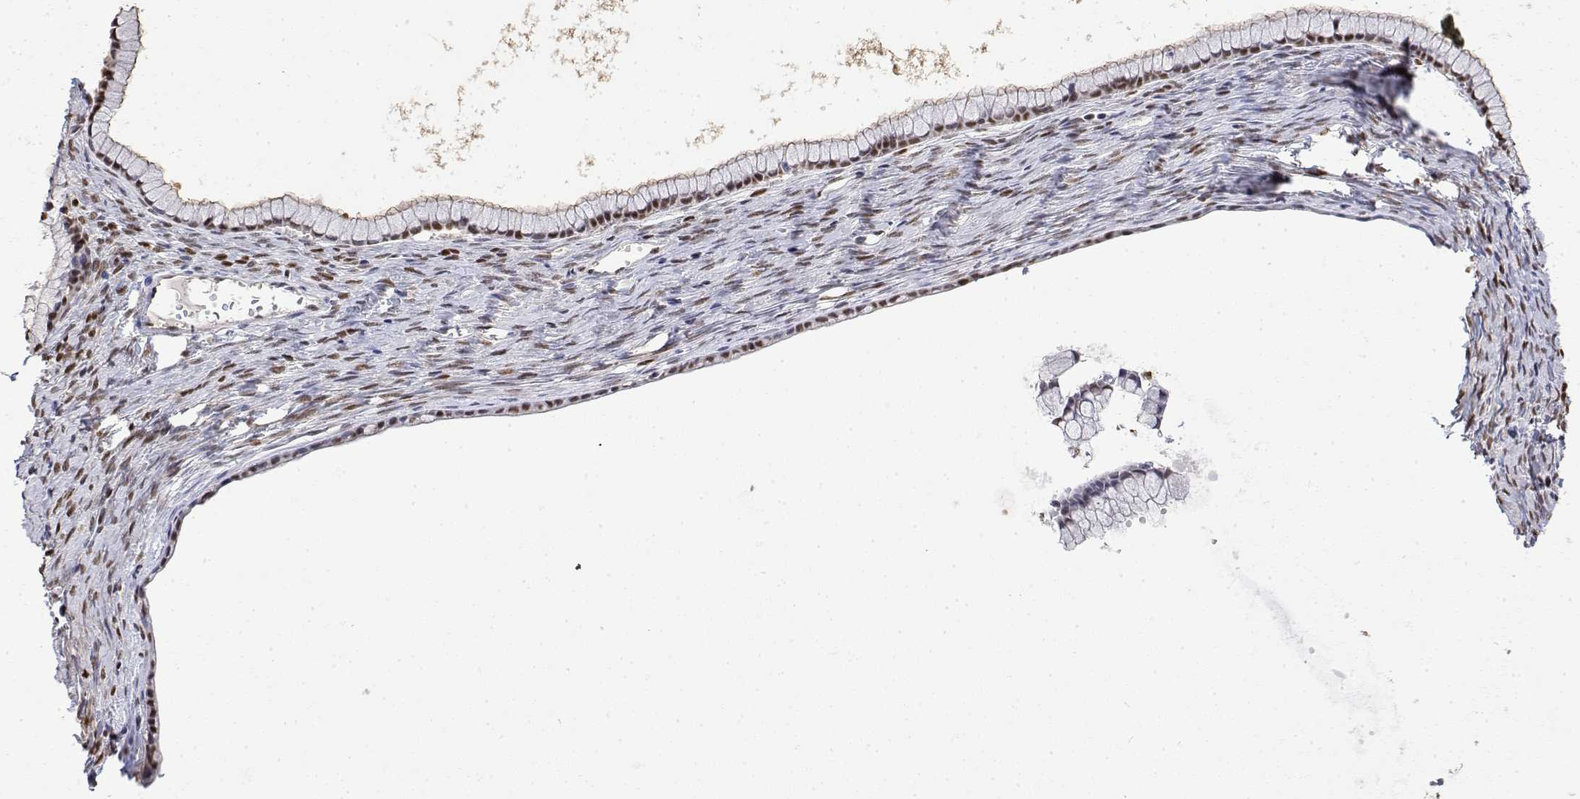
{"staining": {"intensity": "weak", "quantity": "25%-75%", "location": "nuclear"}, "tissue": "ovarian cancer", "cell_type": "Tumor cells", "image_type": "cancer", "snomed": [{"axis": "morphology", "description": "Cystadenocarcinoma, mucinous, NOS"}, {"axis": "topography", "description": "Ovary"}], "caption": "The histopathology image exhibits a brown stain indicating the presence of a protein in the nuclear of tumor cells in ovarian cancer.", "gene": "TPI1", "patient": {"sex": "female", "age": 41}}